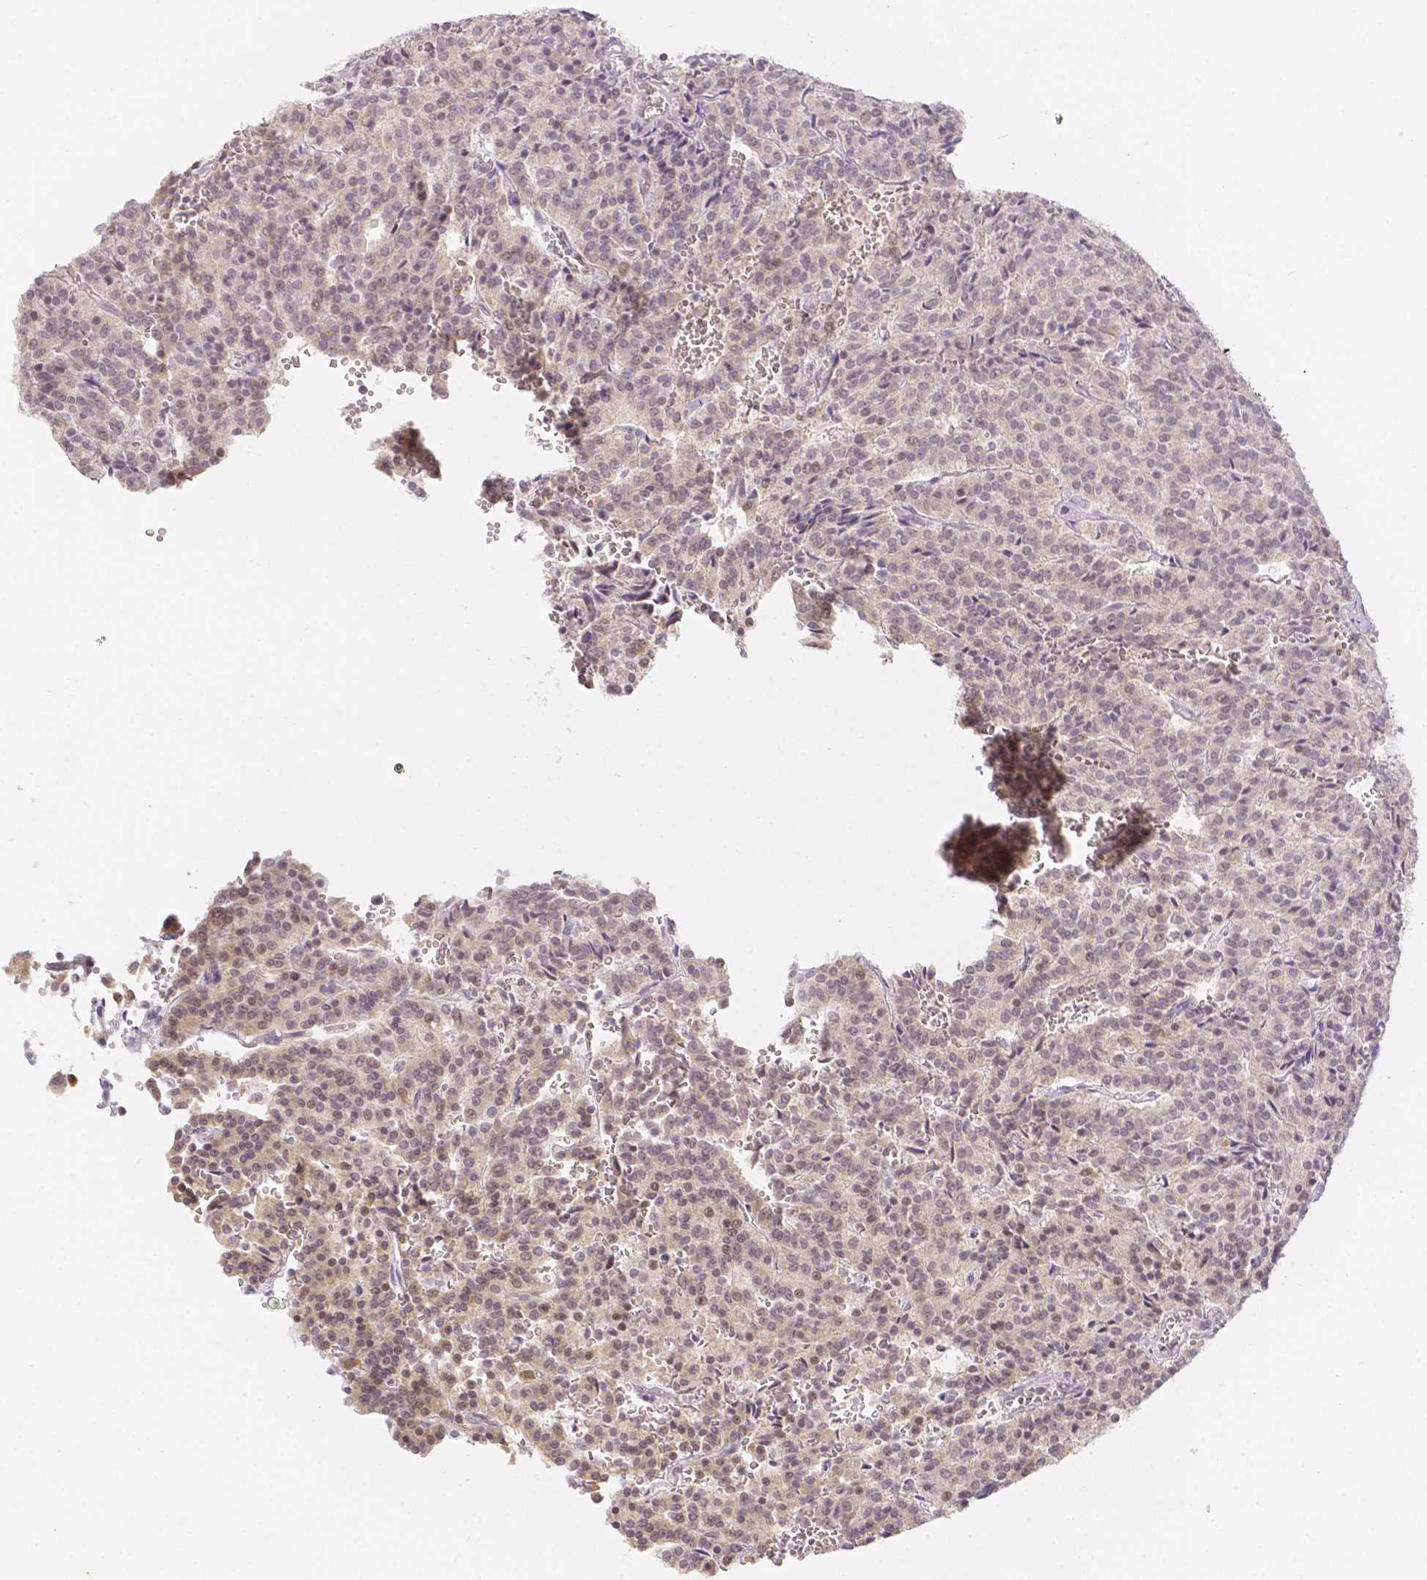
{"staining": {"intensity": "weak", "quantity": "25%-75%", "location": "nuclear"}, "tissue": "carcinoid", "cell_type": "Tumor cells", "image_type": "cancer", "snomed": [{"axis": "morphology", "description": "Carcinoid, malignant, NOS"}, {"axis": "topography", "description": "Lung"}], "caption": "An immunohistochemistry micrograph of tumor tissue is shown. Protein staining in brown highlights weak nuclear positivity in carcinoid (malignant) within tumor cells.", "gene": "ZNF280B", "patient": {"sex": "male", "age": 70}}